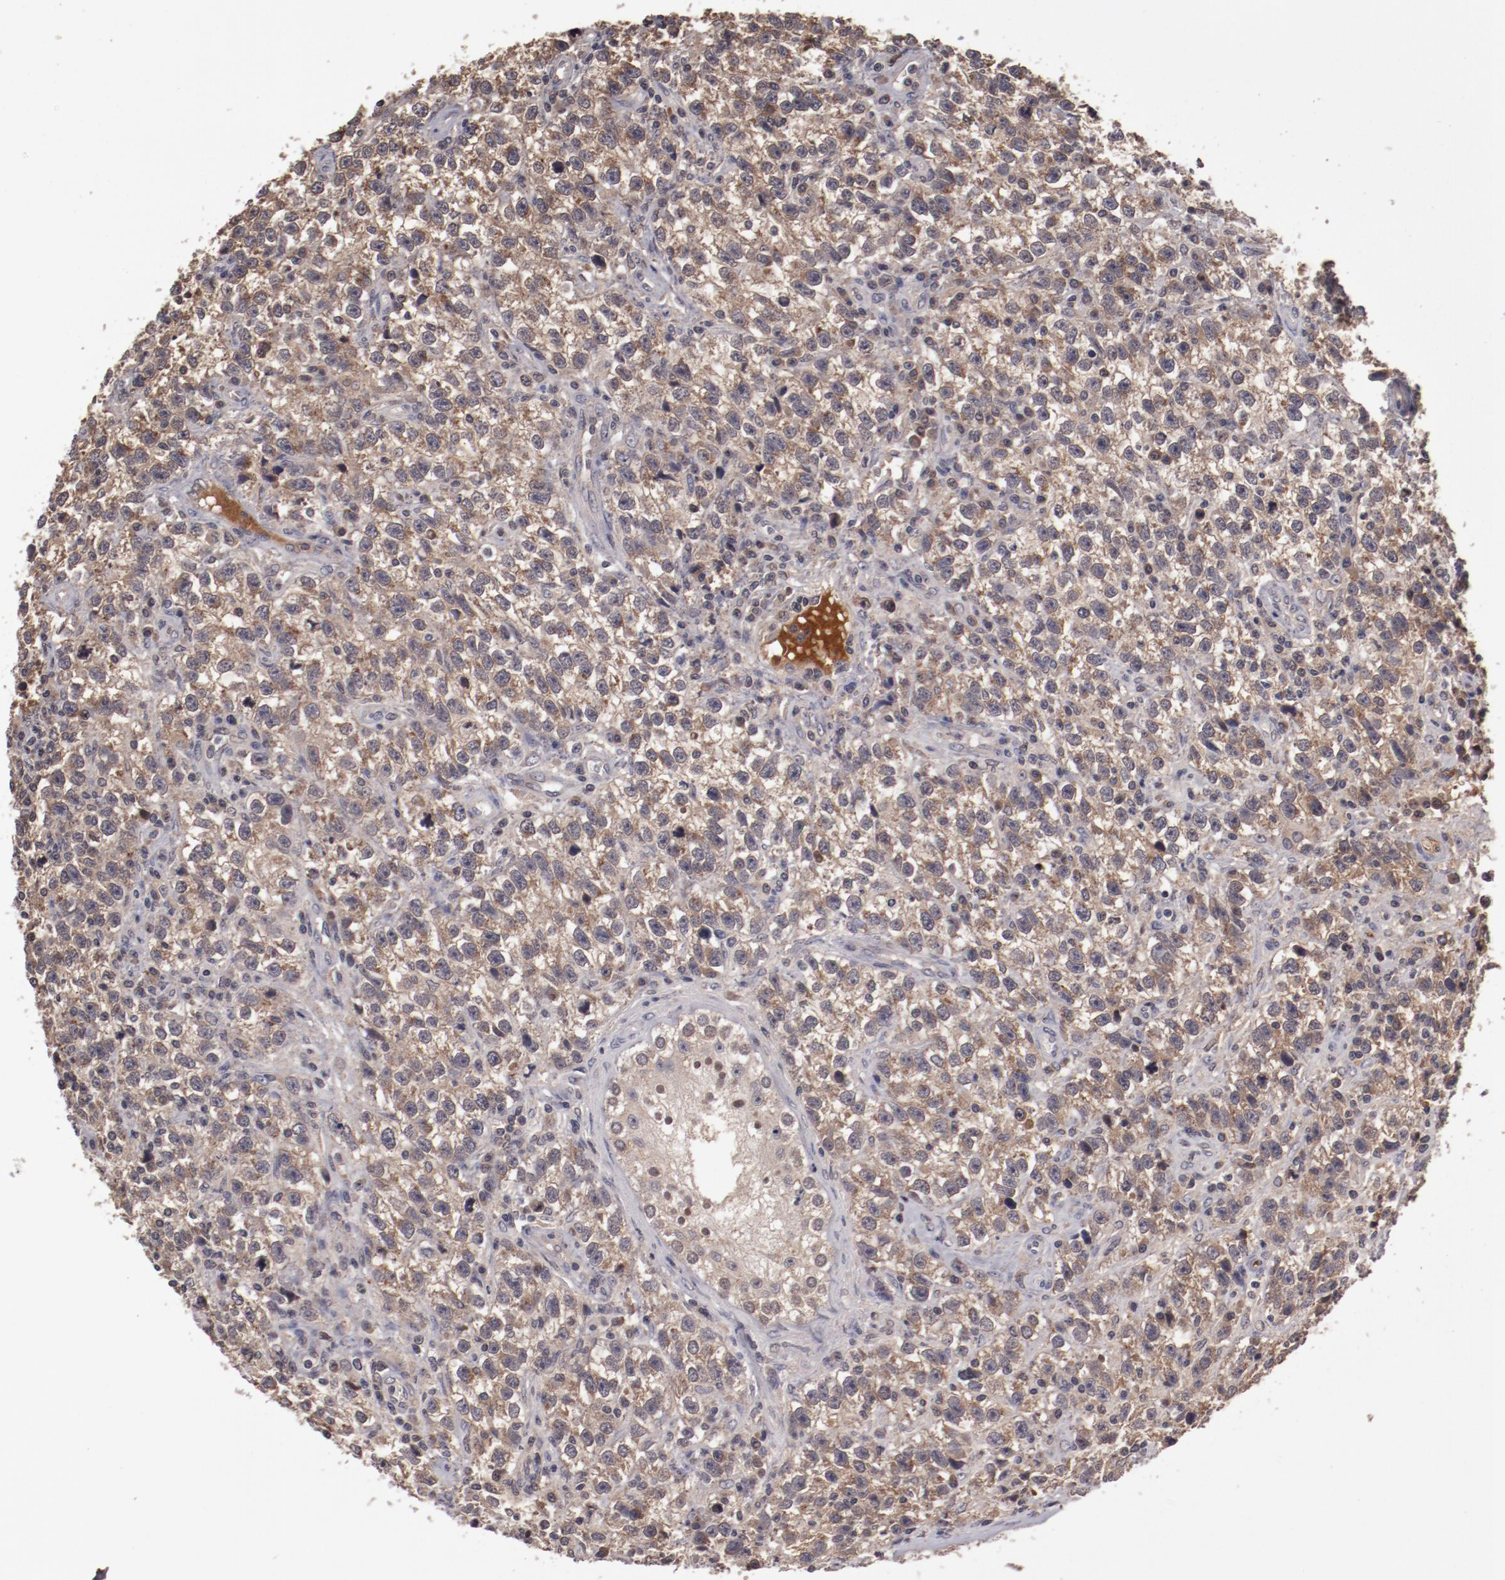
{"staining": {"intensity": "moderate", "quantity": ">75%", "location": "cytoplasmic/membranous"}, "tissue": "testis cancer", "cell_type": "Tumor cells", "image_type": "cancer", "snomed": [{"axis": "morphology", "description": "Seminoma, NOS"}, {"axis": "topography", "description": "Testis"}], "caption": "Brown immunohistochemical staining in testis cancer exhibits moderate cytoplasmic/membranous positivity in approximately >75% of tumor cells. (IHC, brightfield microscopy, high magnification).", "gene": "CP", "patient": {"sex": "male", "age": 38}}